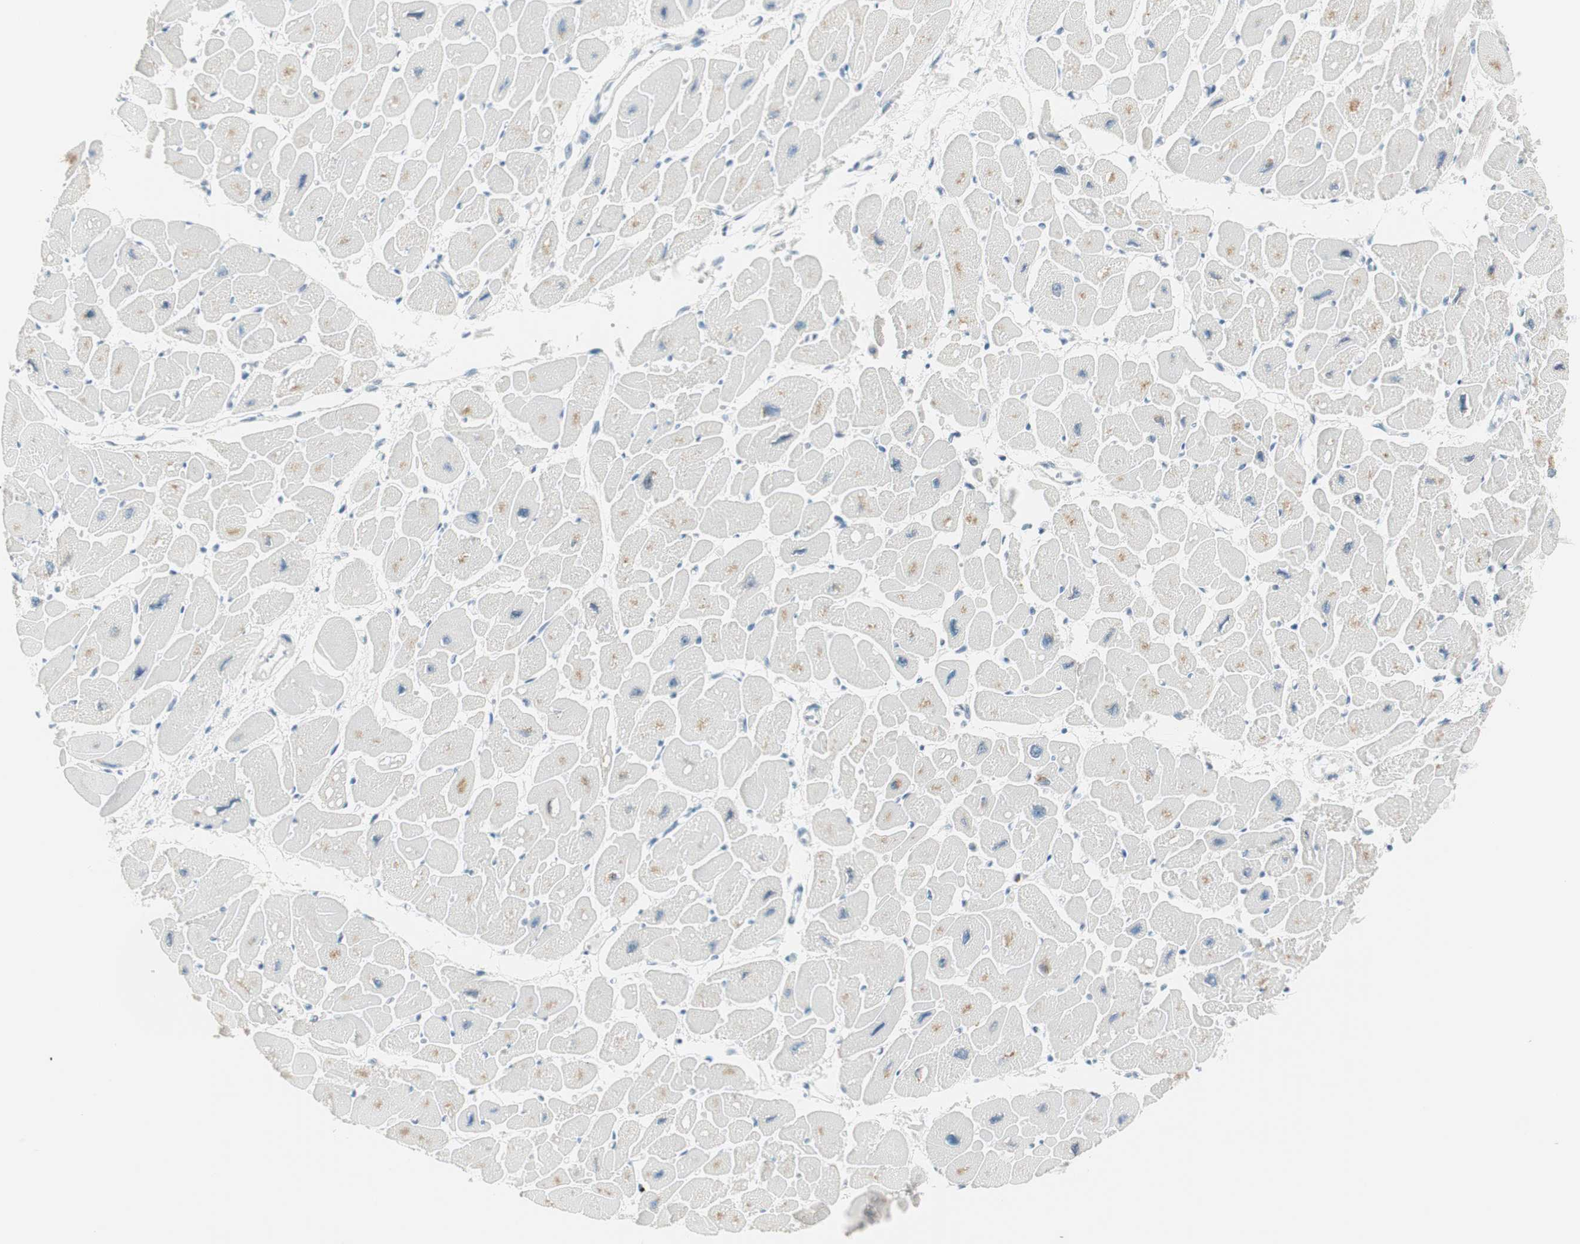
{"staining": {"intensity": "negative", "quantity": "none", "location": "none"}, "tissue": "heart muscle", "cell_type": "Cardiomyocytes", "image_type": "normal", "snomed": [{"axis": "morphology", "description": "Normal tissue, NOS"}, {"axis": "topography", "description": "Heart"}], "caption": "Immunohistochemistry (IHC) photomicrograph of normal human heart muscle stained for a protein (brown), which shows no expression in cardiomyocytes.", "gene": "HOXB13", "patient": {"sex": "female", "age": 54}}